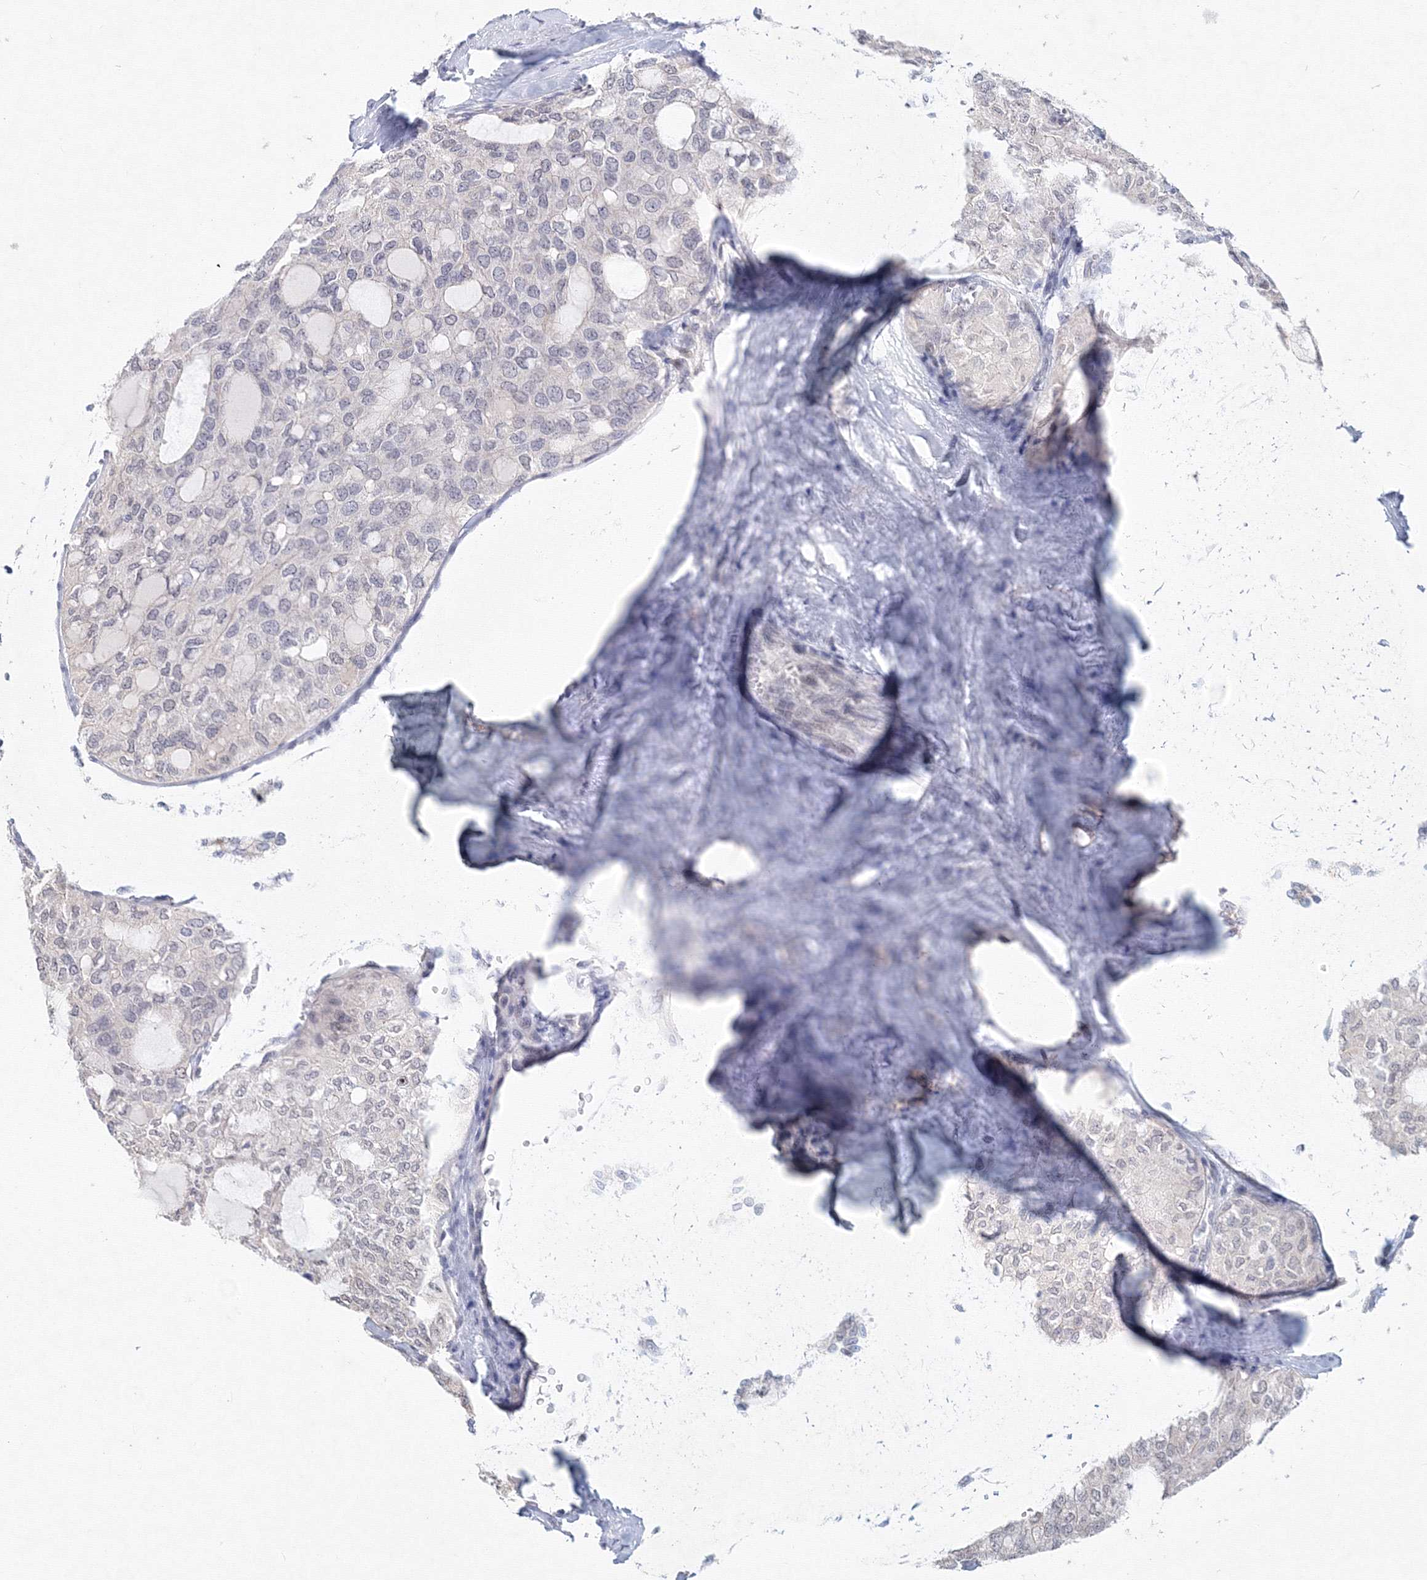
{"staining": {"intensity": "negative", "quantity": "none", "location": "none"}, "tissue": "thyroid cancer", "cell_type": "Tumor cells", "image_type": "cancer", "snomed": [{"axis": "morphology", "description": "Follicular adenoma carcinoma, NOS"}, {"axis": "topography", "description": "Thyroid gland"}], "caption": "Immunohistochemical staining of human thyroid follicular adenoma carcinoma displays no significant positivity in tumor cells.", "gene": "SLC7A7", "patient": {"sex": "male", "age": 75}}